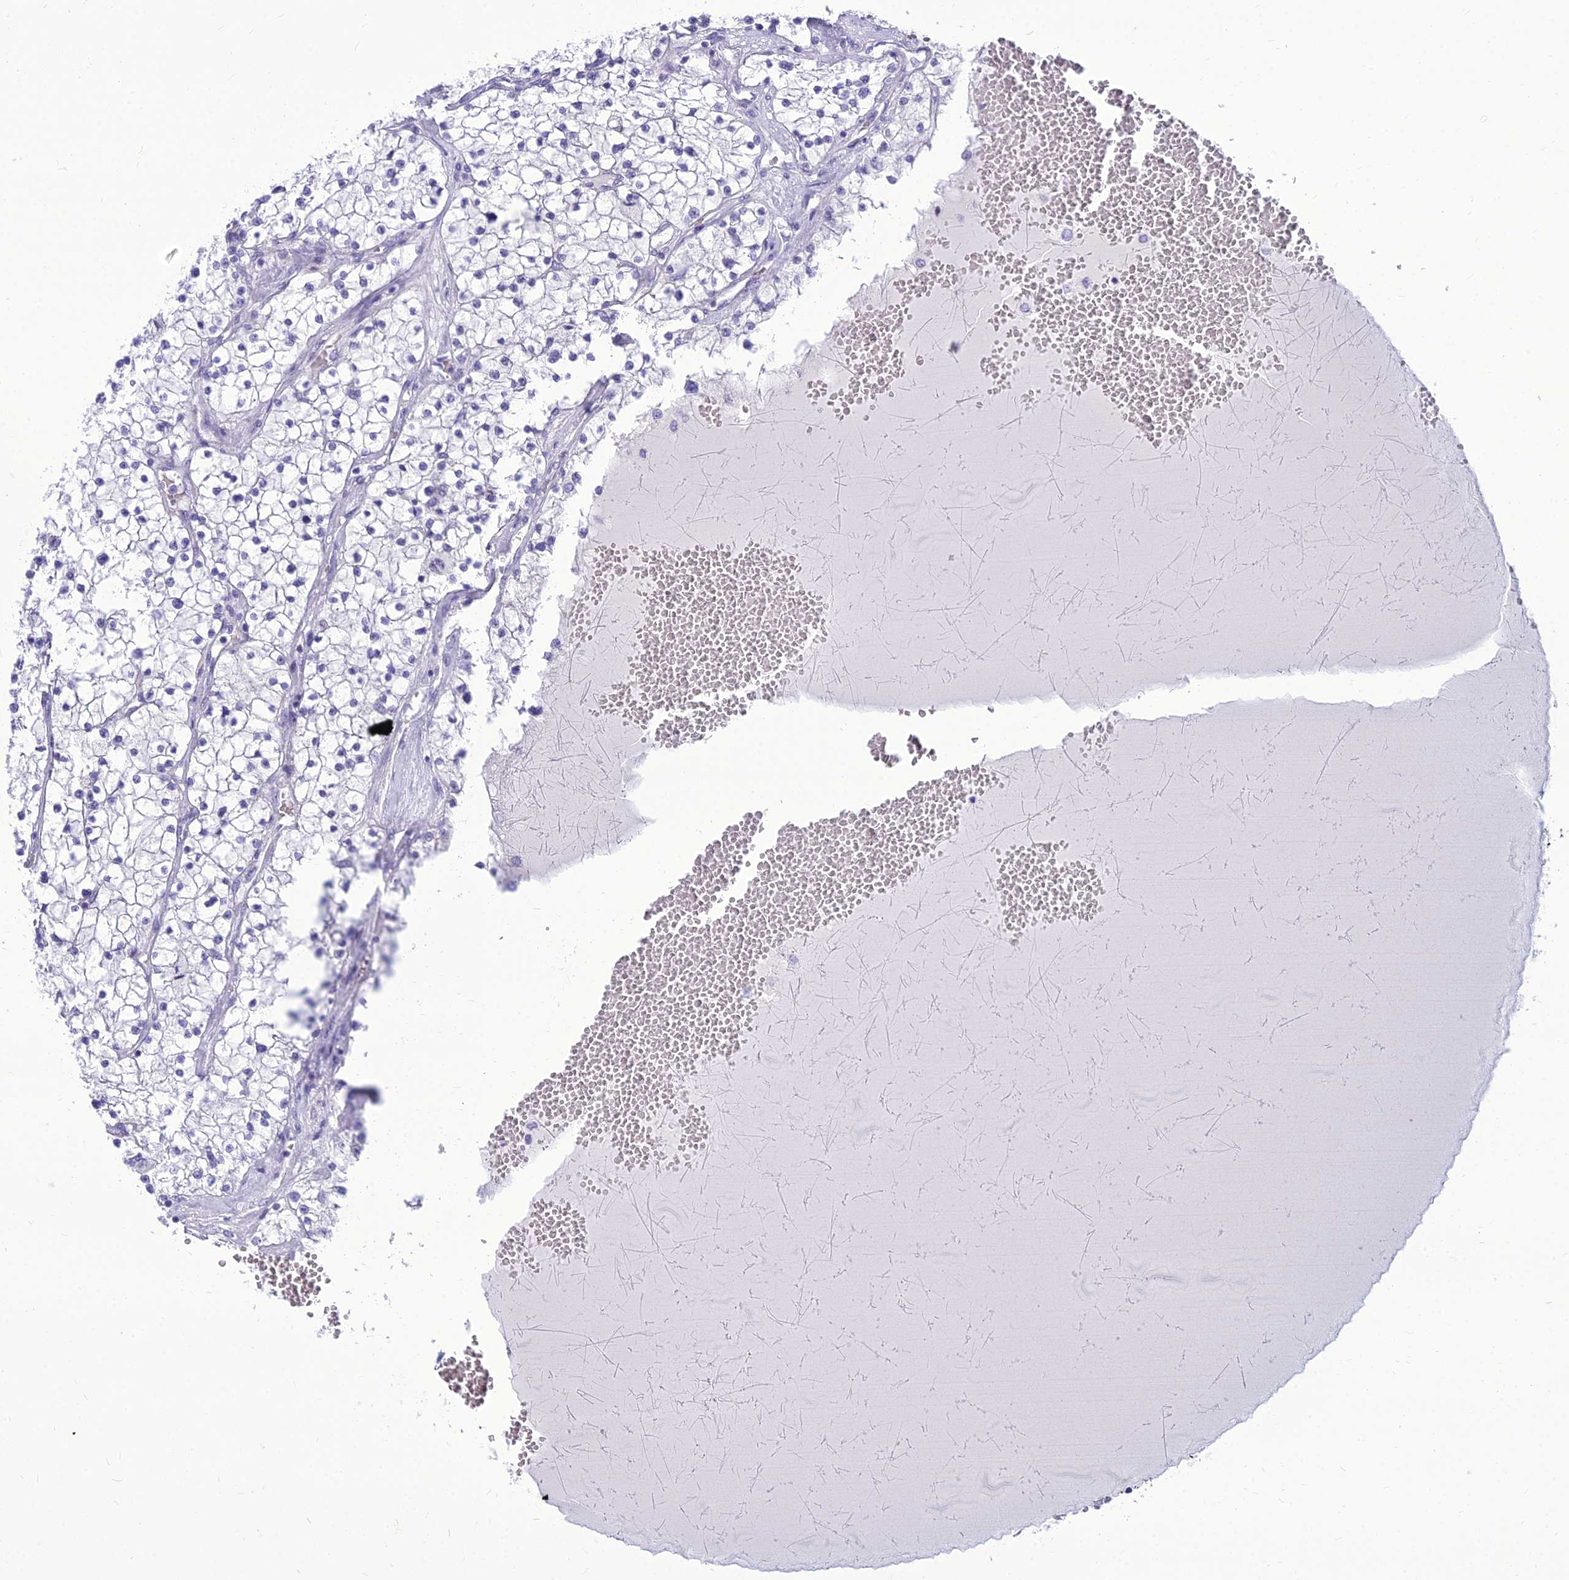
{"staining": {"intensity": "negative", "quantity": "none", "location": "none"}, "tissue": "renal cancer", "cell_type": "Tumor cells", "image_type": "cancer", "snomed": [{"axis": "morphology", "description": "Normal tissue, NOS"}, {"axis": "morphology", "description": "Adenocarcinoma, NOS"}, {"axis": "topography", "description": "Kidney"}], "caption": "This photomicrograph is of renal cancer stained with IHC to label a protein in brown with the nuclei are counter-stained blue. There is no expression in tumor cells.", "gene": "DHX40", "patient": {"sex": "male", "age": 68}}